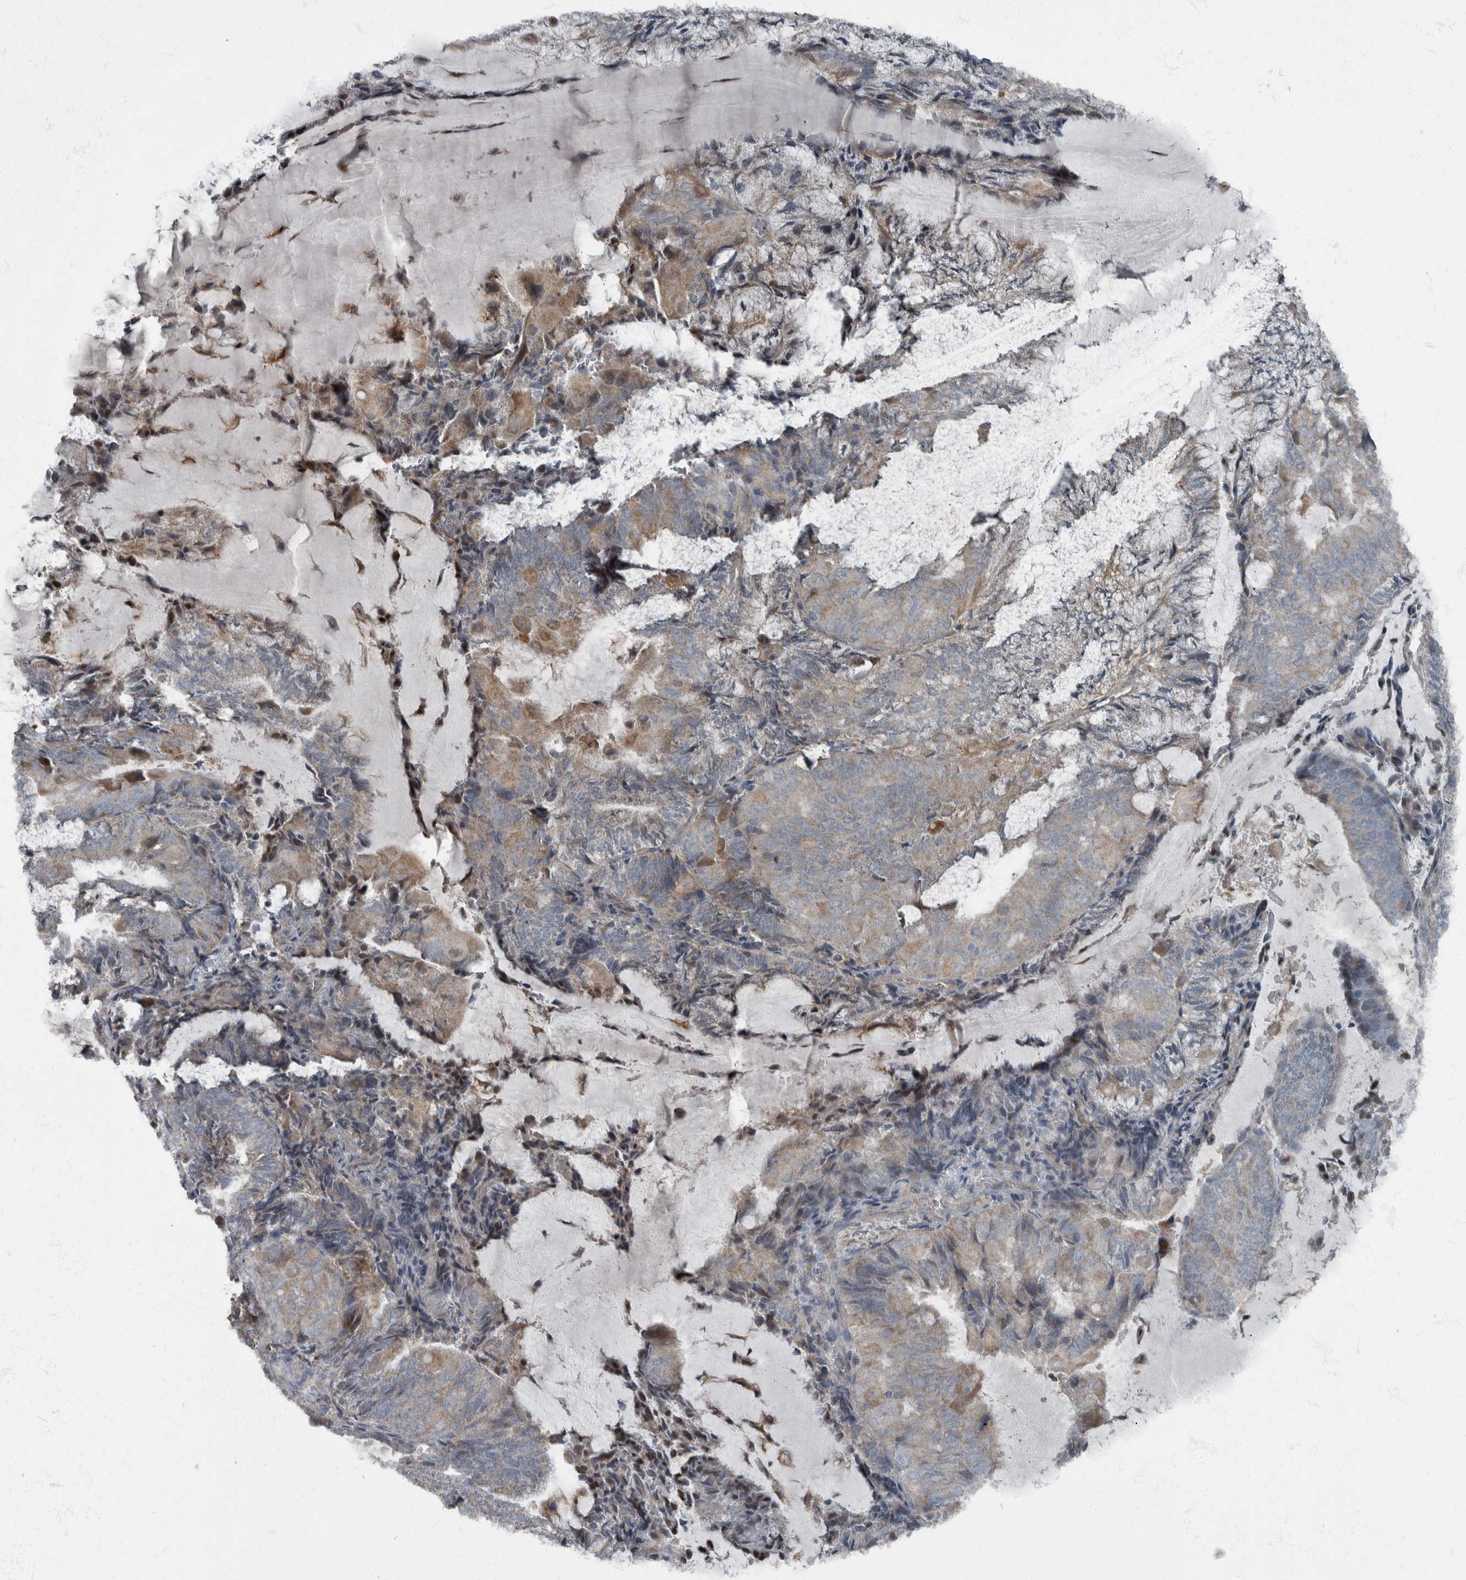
{"staining": {"intensity": "weak", "quantity": "25%-75%", "location": "cytoplasmic/membranous"}, "tissue": "endometrial cancer", "cell_type": "Tumor cells", "image_type": "cancer", "snomed": [{"axis": "morphology", "description": "Adenocarcinoma, NOS"}, {"axis": "topography", "description": "Endometrium"}], "caption": "IHC histopathology image of human endometrial cancer stained for a protein (brown), which exhibits low levels of weak cytoplasmic/membranous staining in about 25%-75% of tumor cells.", "gene": "RABGGTB", "patient": {"sex": "female", "age": 81}}